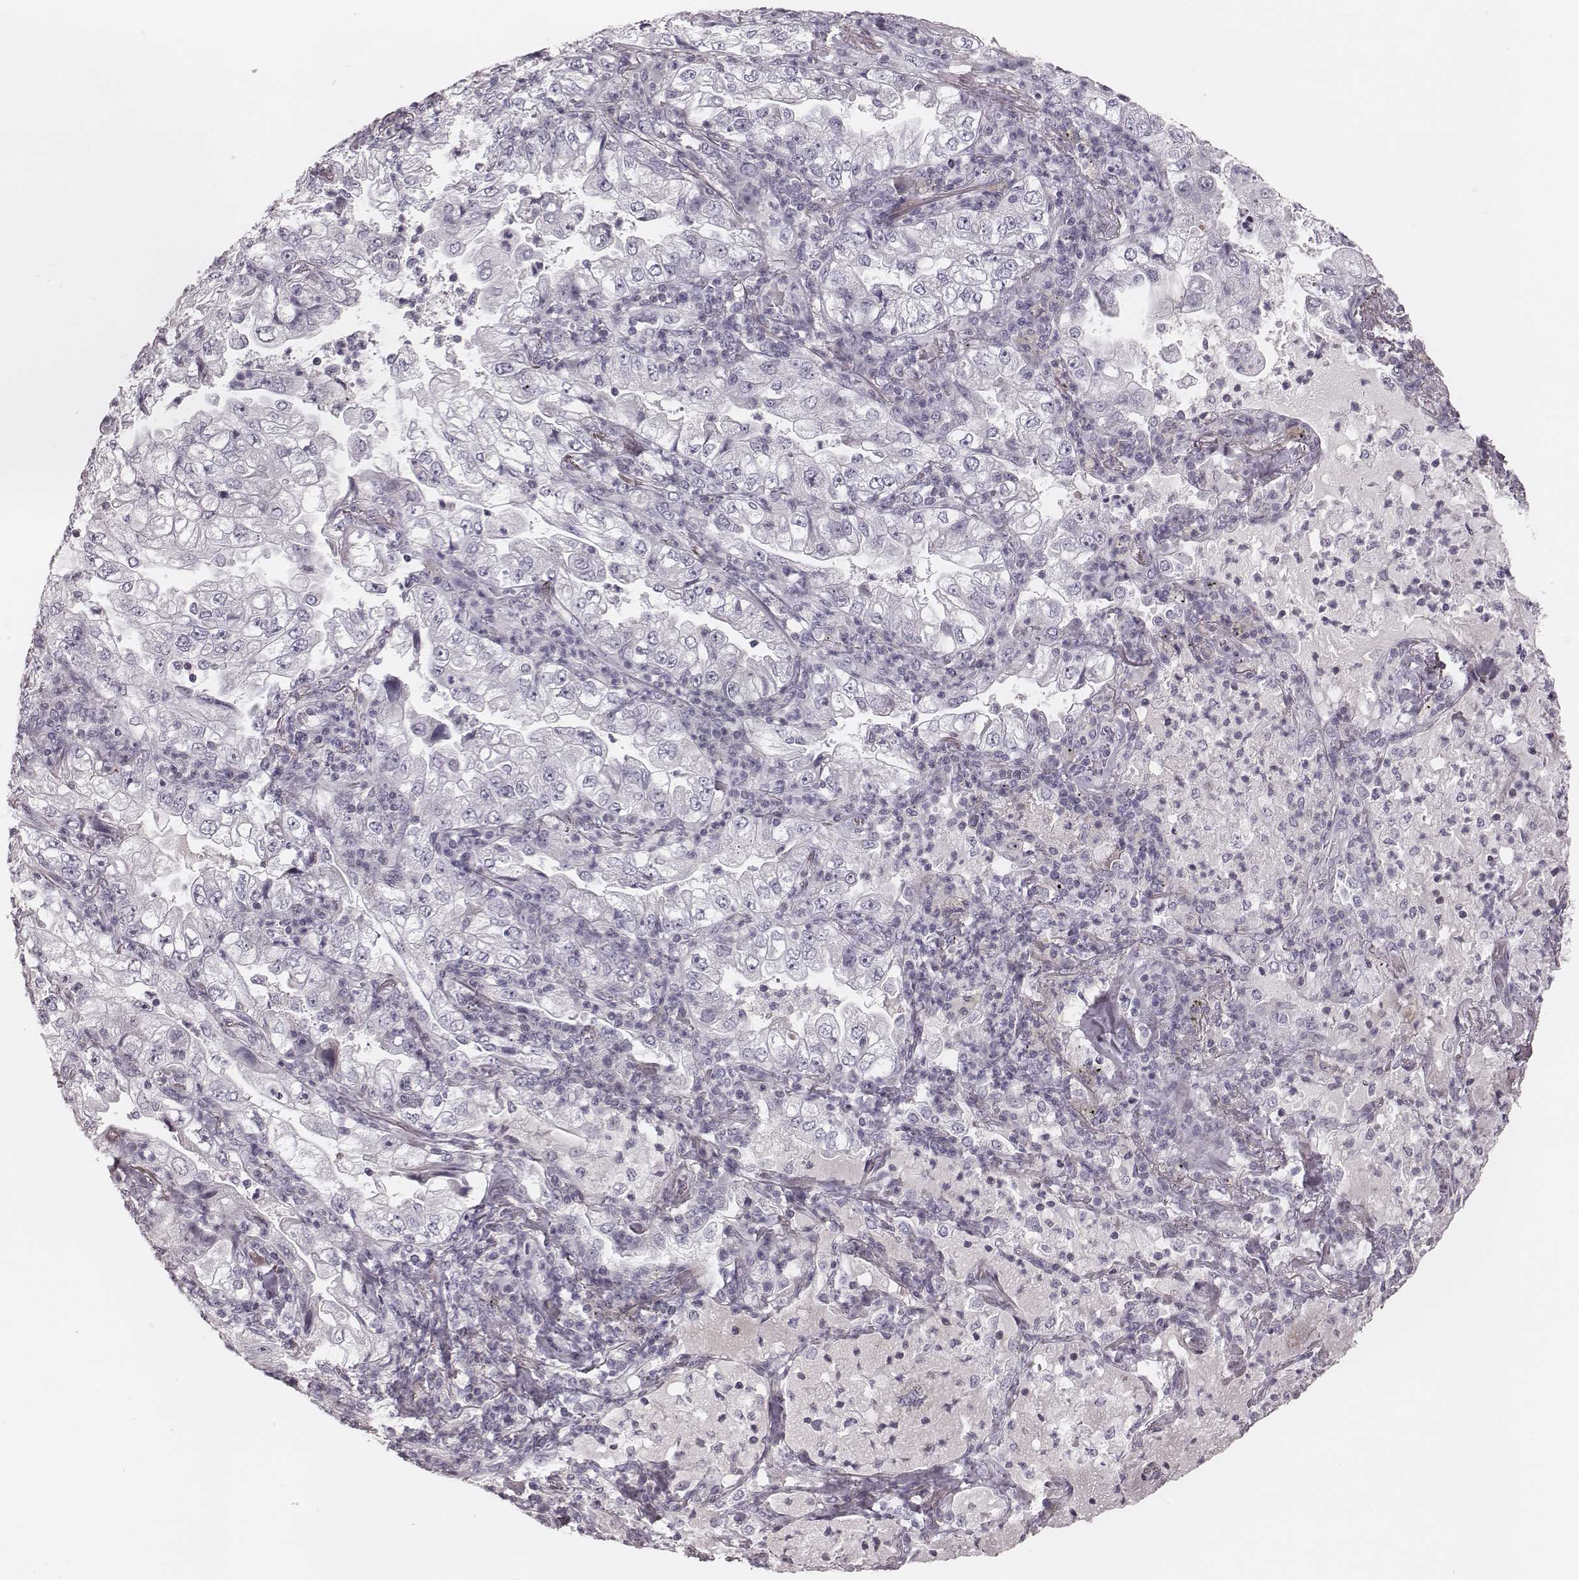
{"staining": {"intensity": "negative", "quantity": "none", "location": "none"}, "tissue": "lung cancer", "cell_type": "Tumor cells", "image_type": "cancer", "snomed": [{"axis": "morphology", "description": "Adenocarcinoma, NOS"}, {"axis": "topography", "description": "Lung"}], "caption": "This photomicrograph is of adenocarcinoma (lung) stained with immunohistochemistry (IHC) to label a protein in brown with the nuclei are counter-stained blue. There is no expression in tumor cells. The staining is performed using DAB brown chromogen with nuclei counter-stained in using hematoxylin.", "gene": "S100Z", "patient": {"sex": "female", "age": 73}}